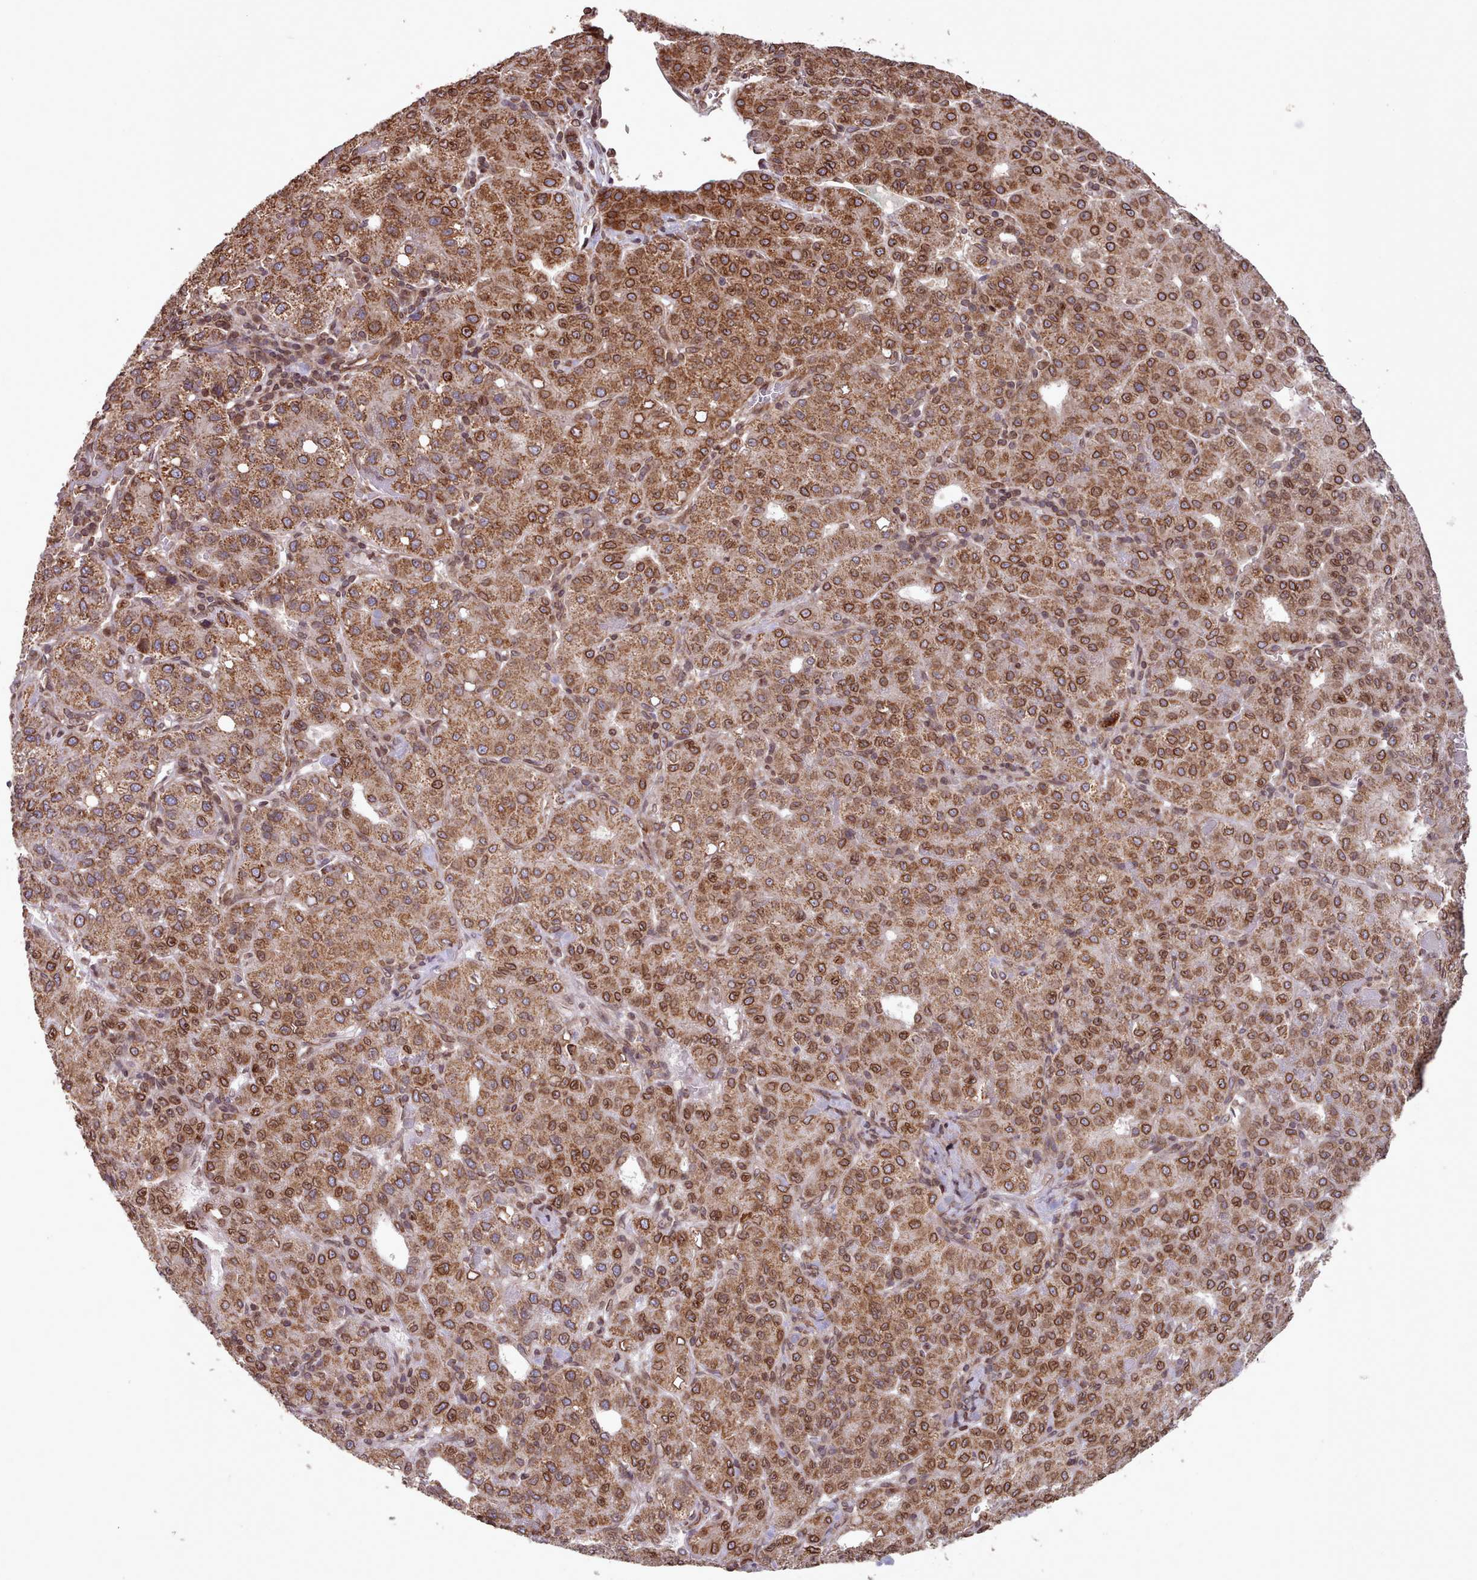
{"staining": {"intensity": "strong", "quantity": ">75%", "location": "cytoplasmic/membranous,nuclear"}, "tissue": "liver cancer", "cell_type": "Tumor cells", "image_type": "cancer", "snomed": [{"axis": "morphology", "description": "Carcinoma, Hepatocellular, NOS"}, {"axis": "topography", "description": "Liver"}], "caption": "Liver cancer stained for a protein demonstrates strong cytoplasmic/membranous and nuclear positivity in tumor cells.", "gene": "TOR1AIP1", "patient": {"sex": "male", "age": 65}}